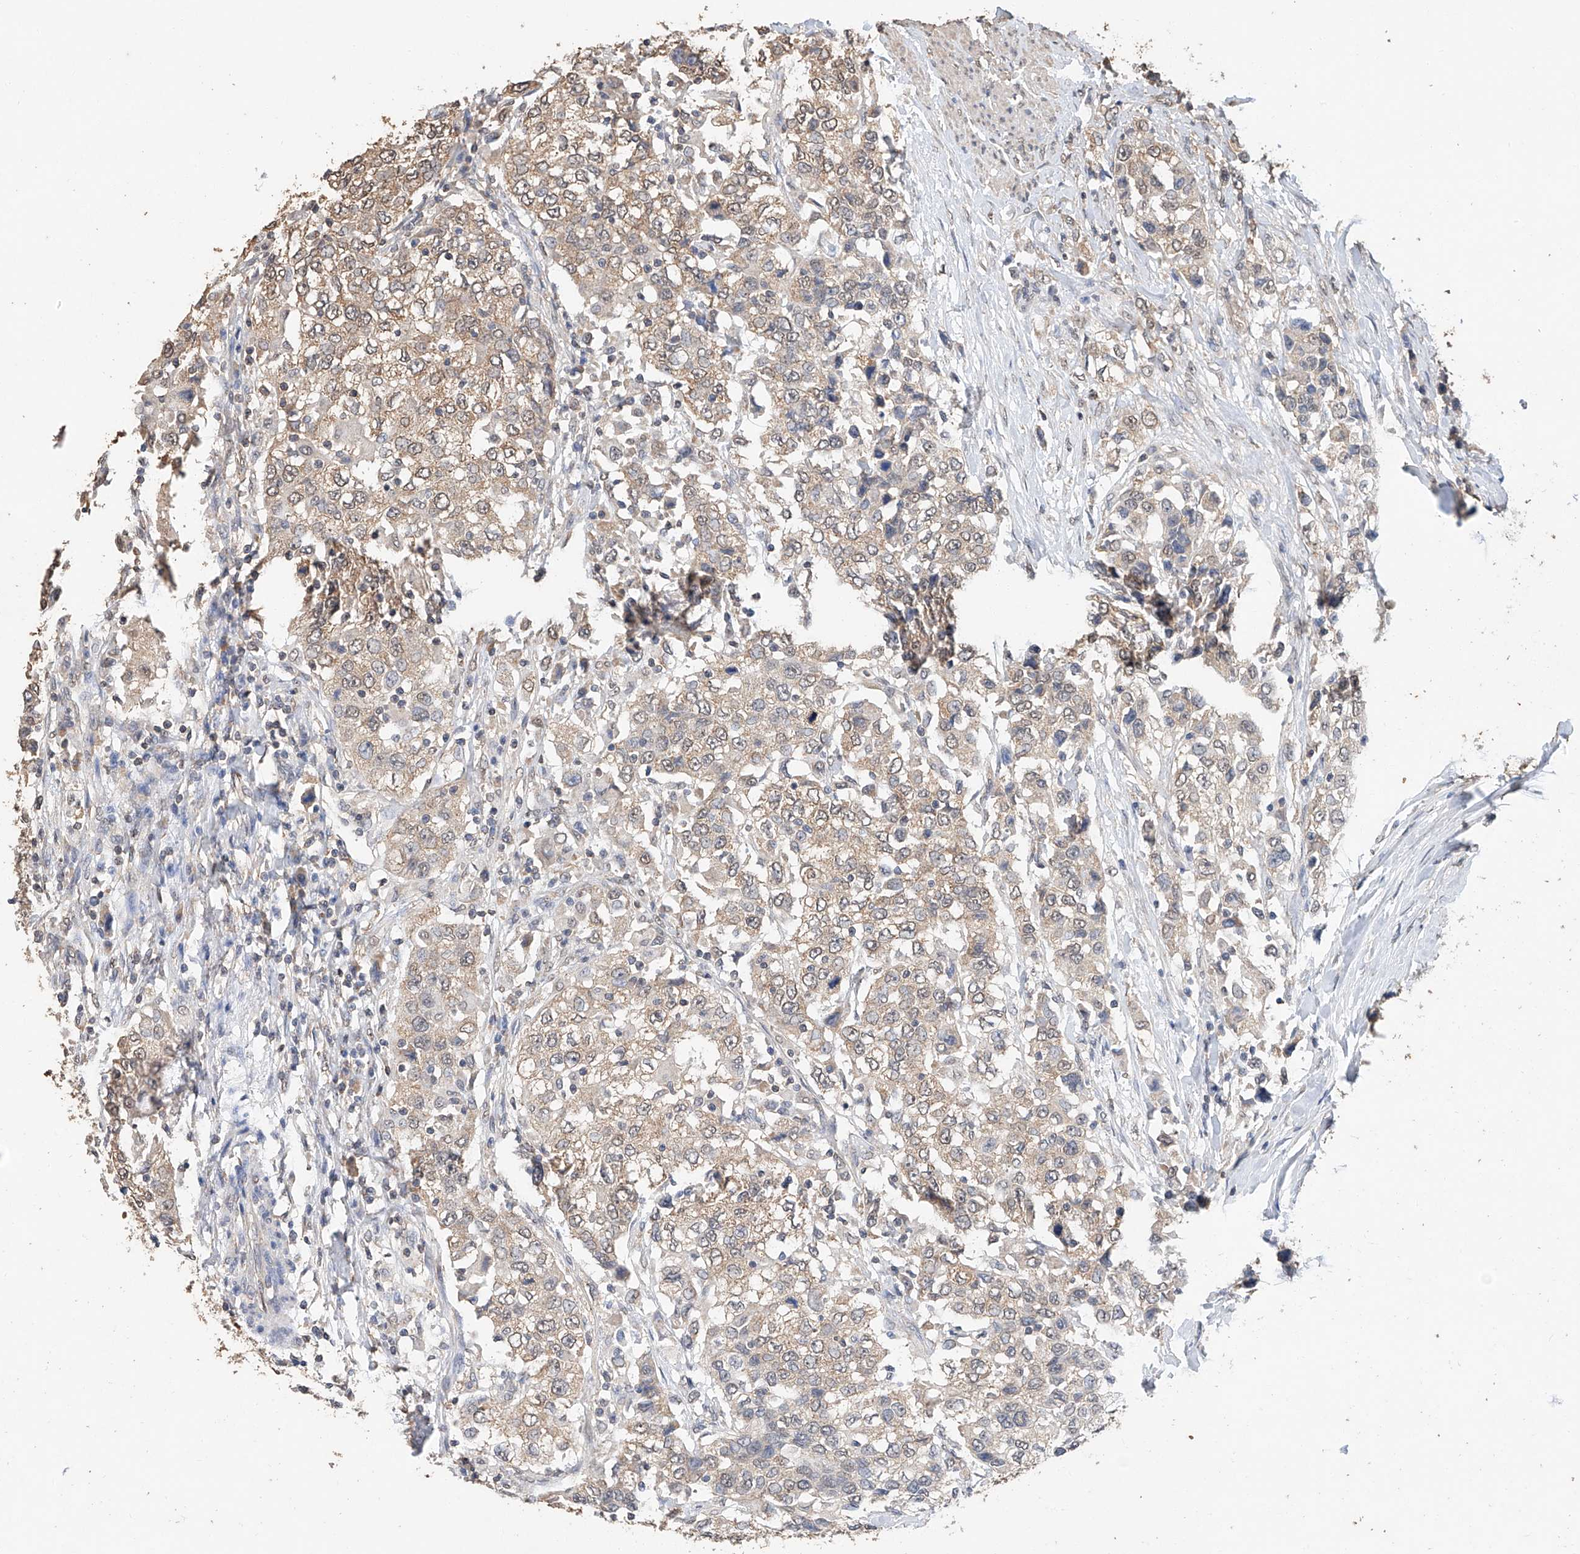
{"staining": {"intensity": "weak", "quantity": ">75%", "location": "cytoplasmic/membranous"}, "tissue": "urothelial cancer", "cell_type": "Tumor cells", "image_type": "cancer", "snomed": [{"axis": "morphology", "description": "Urothelial carcinoma, High grade"}, {"axis": "topography", "description": "Urinary bladder"}], "caption": "A photomicrograph of high-grade urothelial carcinoma stained for a protein shows weak cytoplasmic/membranous brown staining in tumor cells.", "gene": "CERS4", "patient": {"sex": "female", "age": 80}}